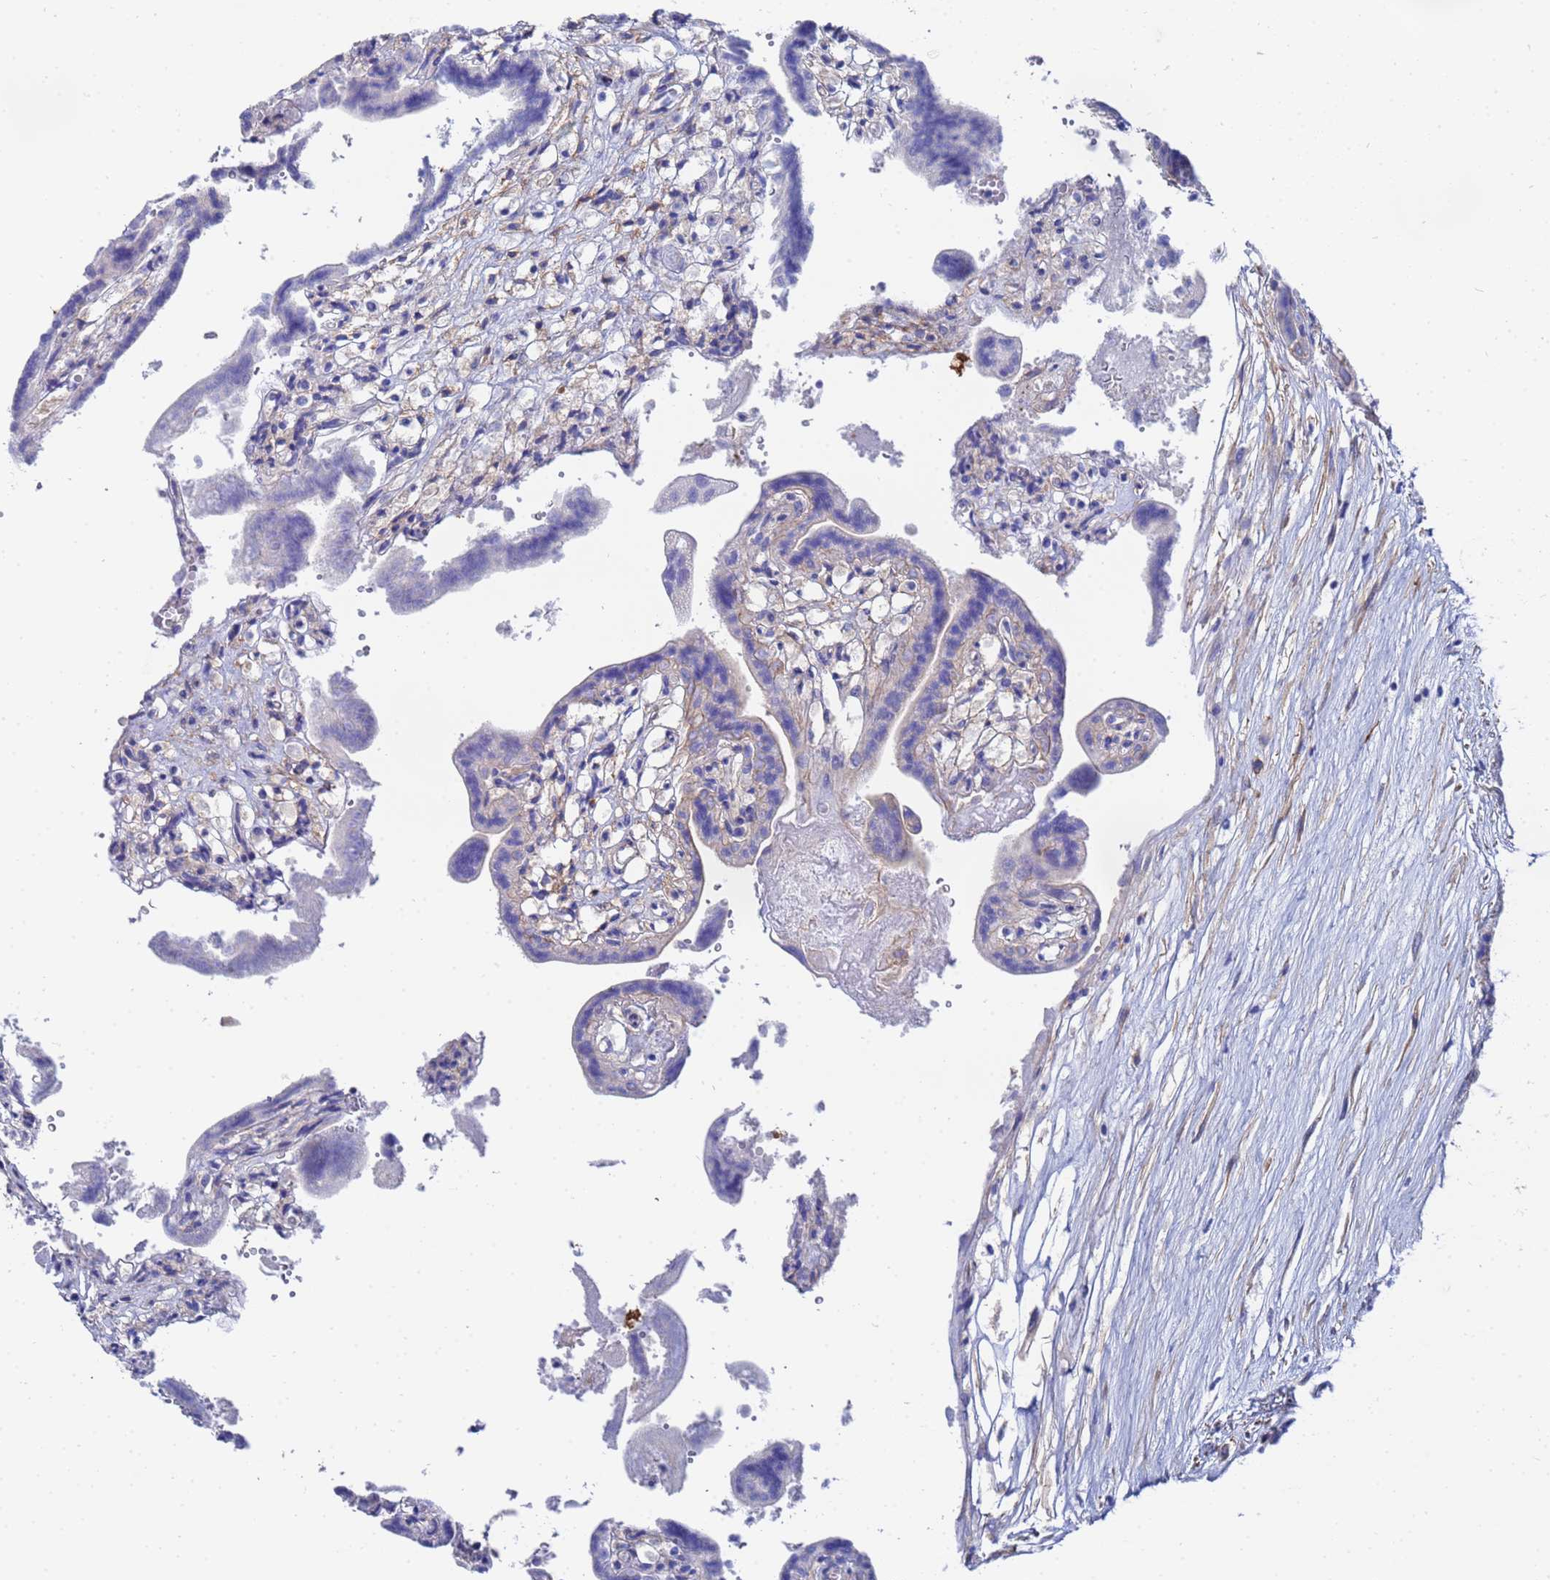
{"staining": {"intensity": "weak", "quantity": "<25%", "location": "cytoplasmic/membranous"}, "tissue": "placenta", "cell_type": "Trophoblastic cells", "image_type": "normal", "snomed": [{"axis": "morphology", "description": "Normal tissue, NOS"}, {"axis": "topography", "description": "Placenta"}], "caption": "Placenta stained for a protein using immunohistochemistry shows no staining trophoblastic cells.", "gene": "RAB39A", "patient": {"sex": "female", "age": 37}}